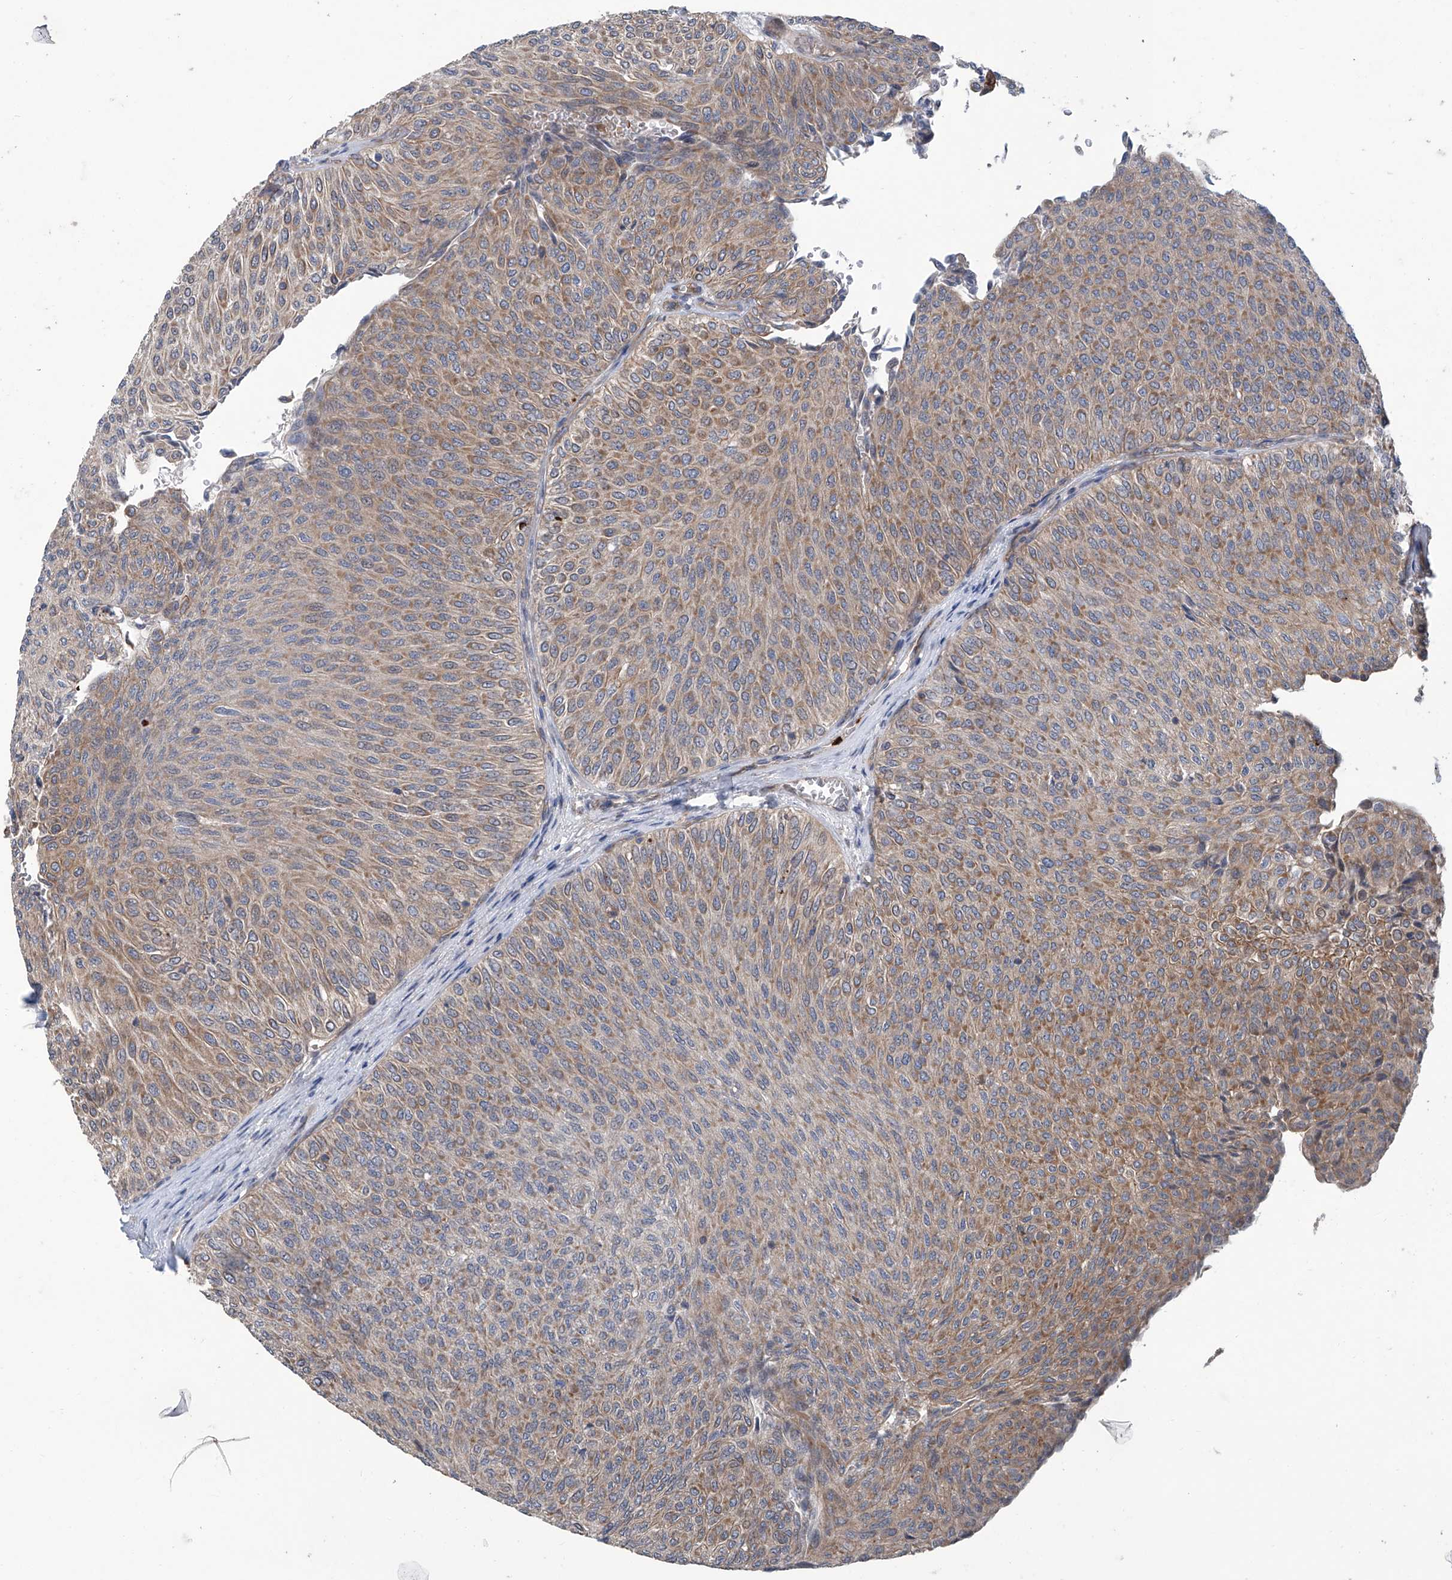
{"staining": {"intensity": "moderate", "quantity": ">75%", "location": "cytoplasmic/membranous"}, "tissue": "urothelial cancer", "cell_type": "Tumor cells", "image_type": "cancer", "snomed": [{"axis": "morphology", "description": "Urothelial carcinoma, Low grade"}, {"axis": "topography", "description": "Urinary bladder"}], "caption": "Urothelial cancer stained for a protein (brown) displays moderate cytoplasmic/membranous positive expression in approximately >75% of tumor cells.", "gene": "EIF2D", "patient": {"sex": "male", "age": 78}}